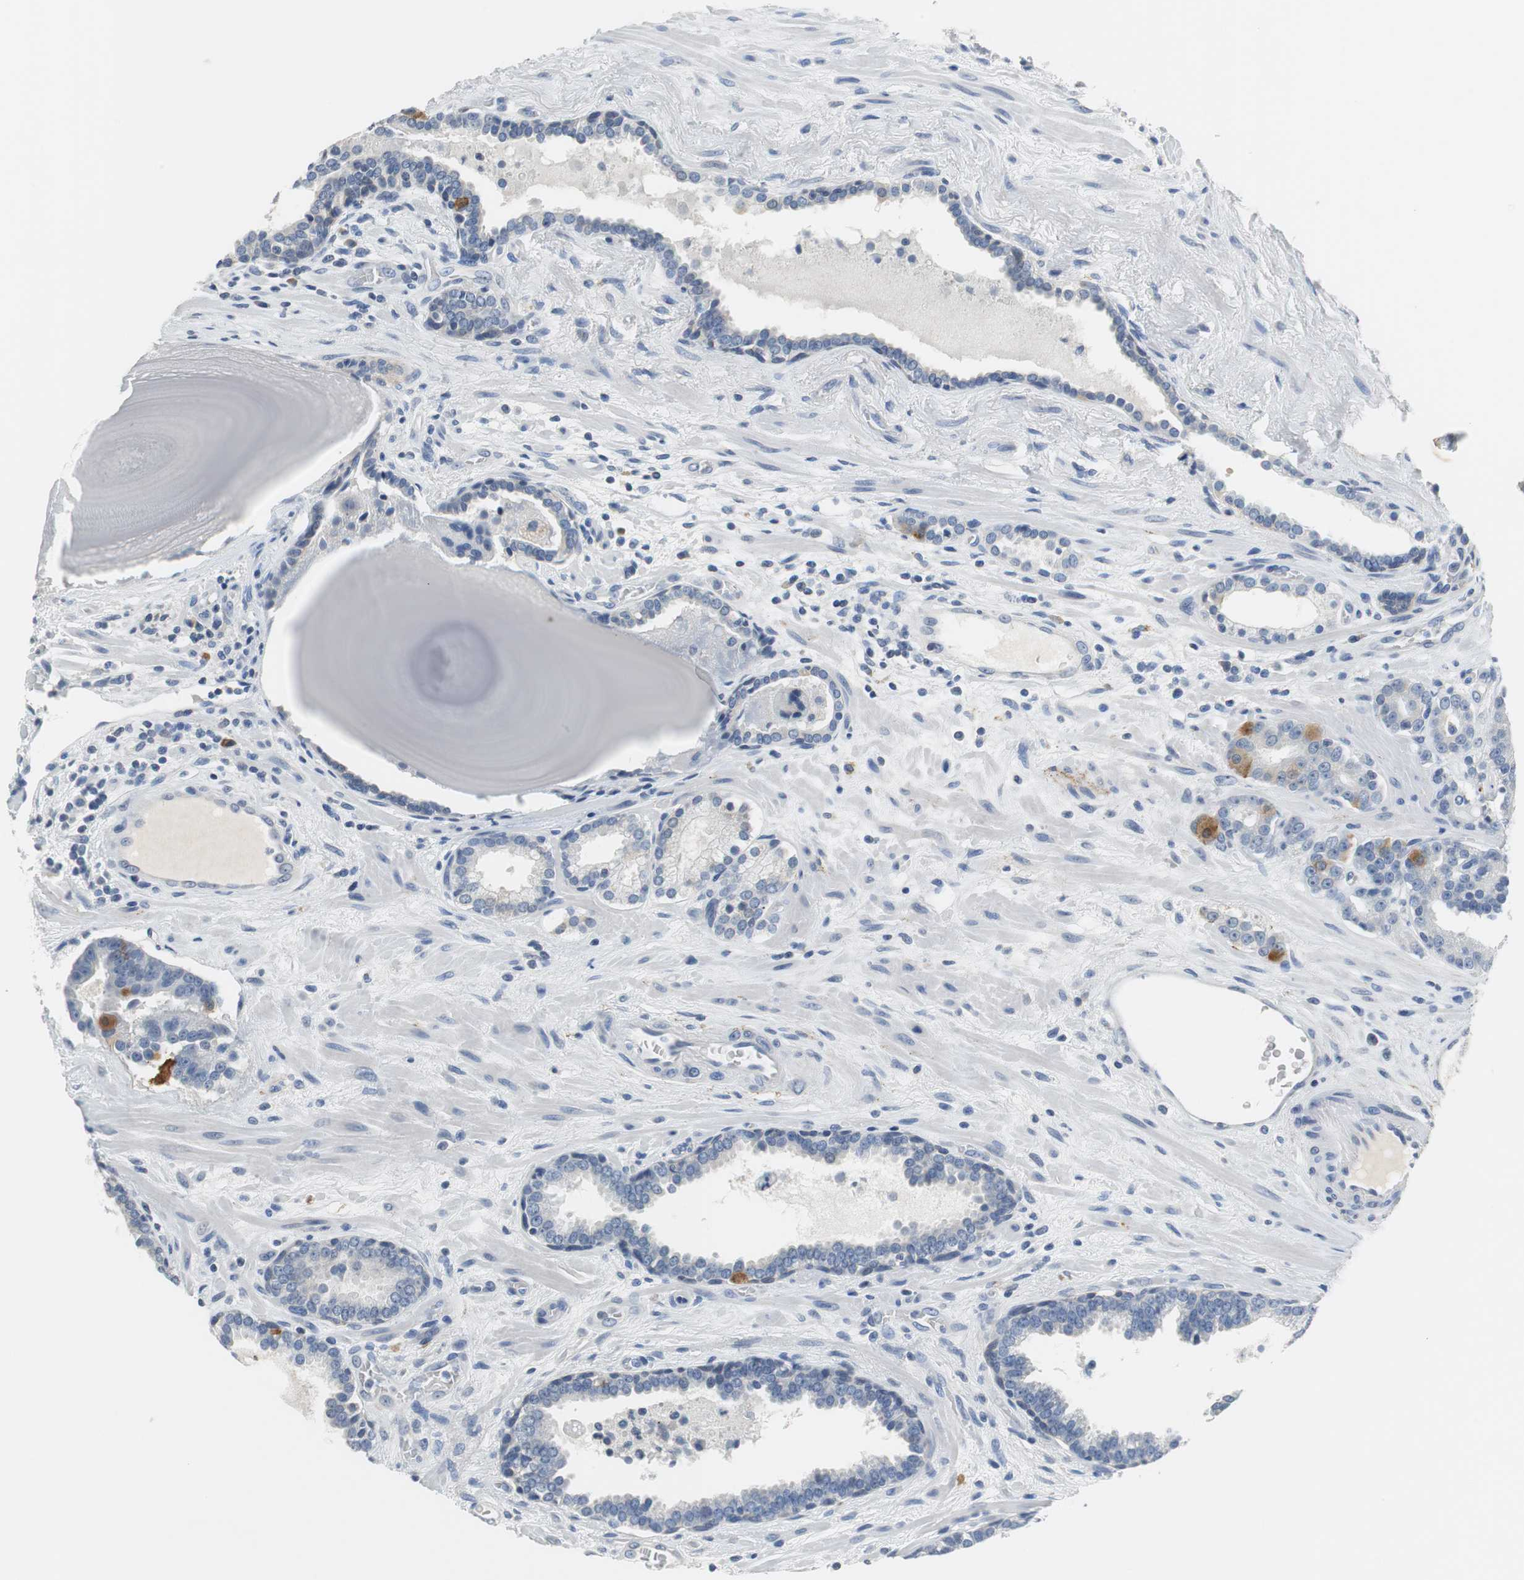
{"staining": {"intensity": "strong", "quantity": "<25%", "location": "cytoplasmic/membranous"}, "tissue": "prostate cancer", "cell_type": "Tumor cells", "image_type": "cancer", "snomed": [{"axis": "morphology", "description": "Adenocarcinoma, Low grade"}, {"axis": "topography", "description": "Prostate"}], "caption": "Immunohistochemistry (IHC) of prostate cancer (low-grade adenocarcinoma) shows medium levels of strong cytoplasmic/membranous positivity in about <25% of tumor cells. (Brightfield microscopy of DAB IHC at high magnification).", "gene": "GLCCI1", "patient": {"sex": "male", "age": 63}}